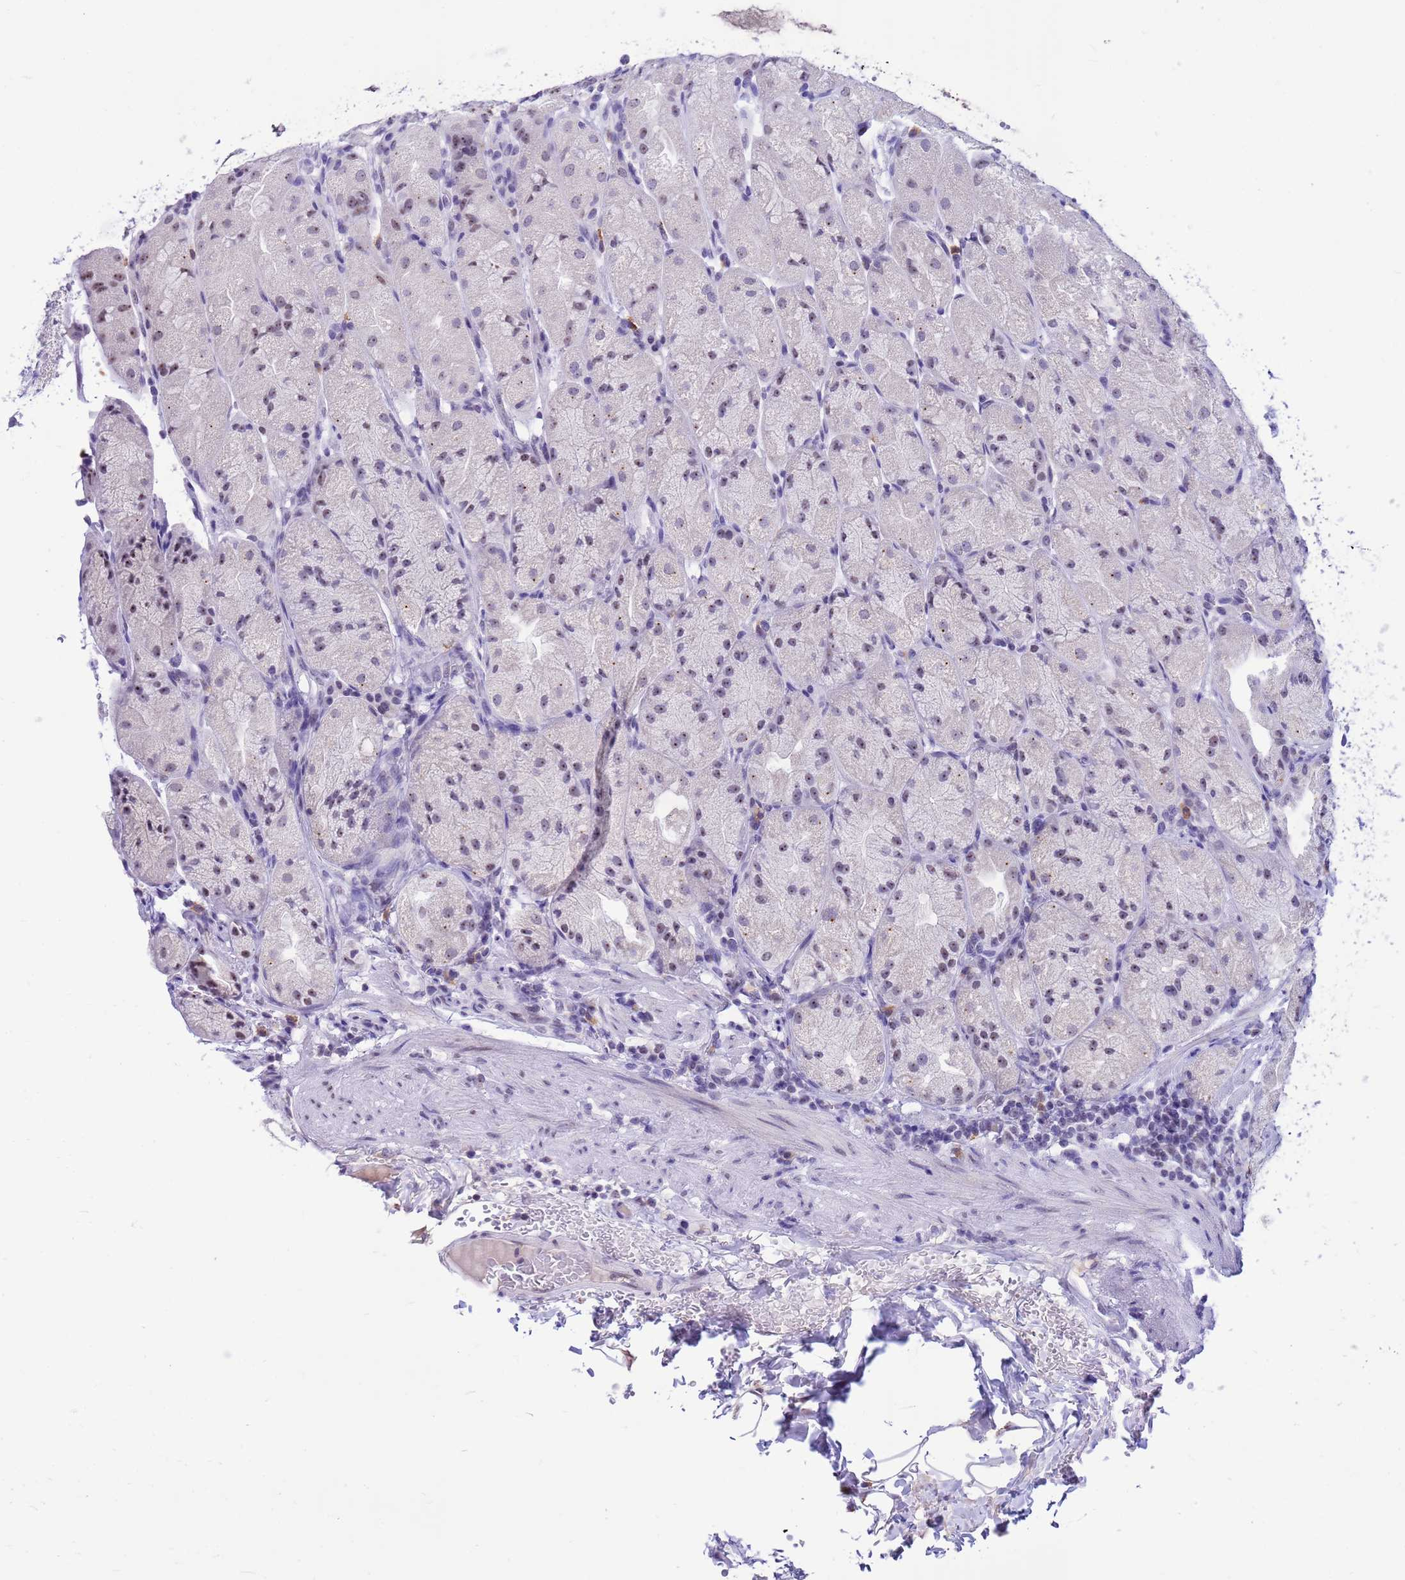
{"staining": {"intensity": "weak", "quantity": "<25%", "location": "nuclear"}, "tissue": "stomach", "cell_type": "Glandular cells", "image_type": "normal", "snomed": [{"axis": "morphology", "description": "Normal tissue, NOS"}, {"axis": "topography", "description": "Stomach, upper"}], "caption": "Glandular cells show no significant protein staining in unremarkable stomach. (Brightfield microscopy of DAB (3,3'-diaminobenzidine) immunohistochemistry at high magnification).", "gene": "DMRTC2", "patient": {"sex": "male", "age": 52}}